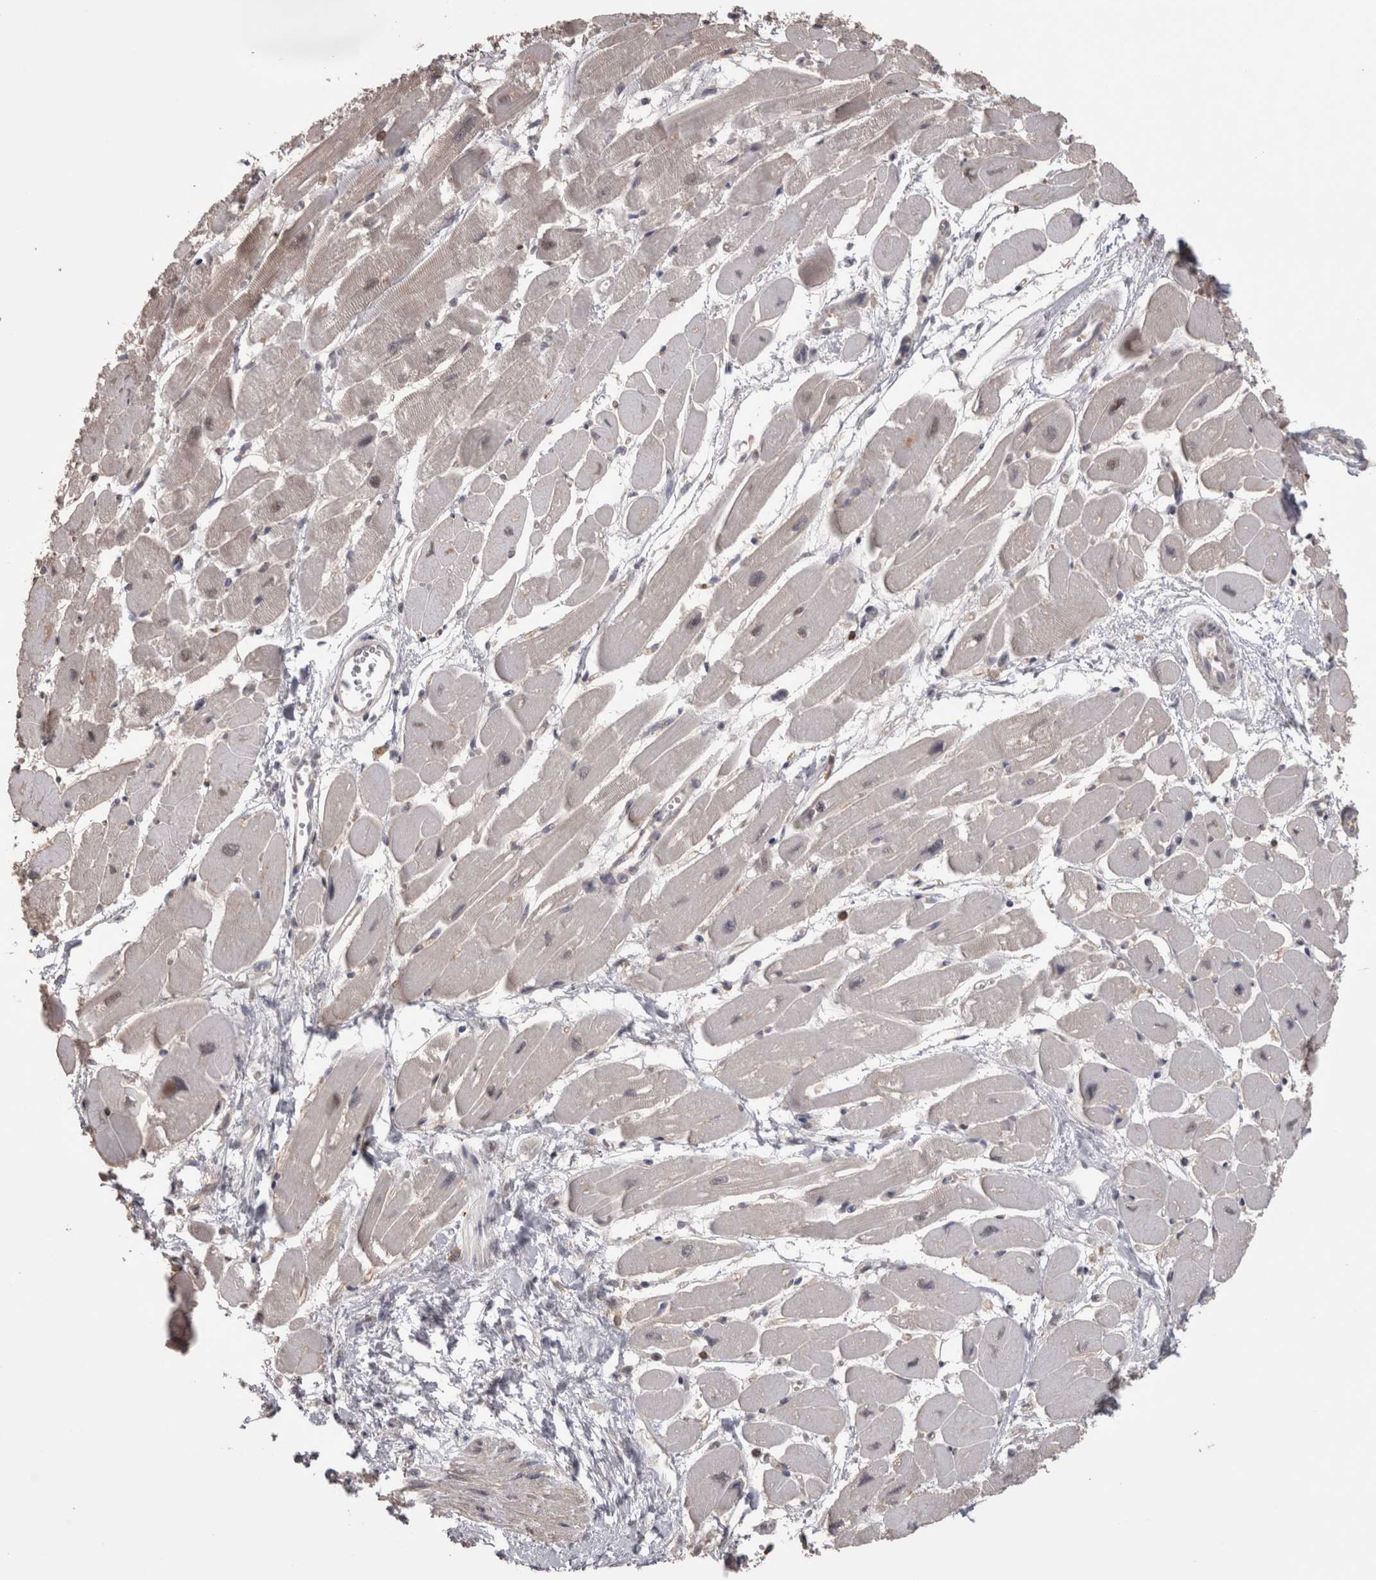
{"staining": {"intensity": "weak", "quantity": "25%-75%", "location": "cytoplasmic/membranous,nuclear"}, "tissue": "heart muscle", "cell_type": "Cardiomyocytes", "image_type": "normal", "snomed": [{"axis": "morphology", "description": "Normal tissue, NOS"}, {"axis": "topography", "description": "Heart"}], "caption": "Immunohistochemical staining of normal human heart muscle exhibits 25%-75% levels of weak cytoplasmic/membranous,nuclear protein expression in about 25%-75% of cardiomyocytes.", "gene": "SKAP1", "patient": {"sex": "female", "age": 54}}